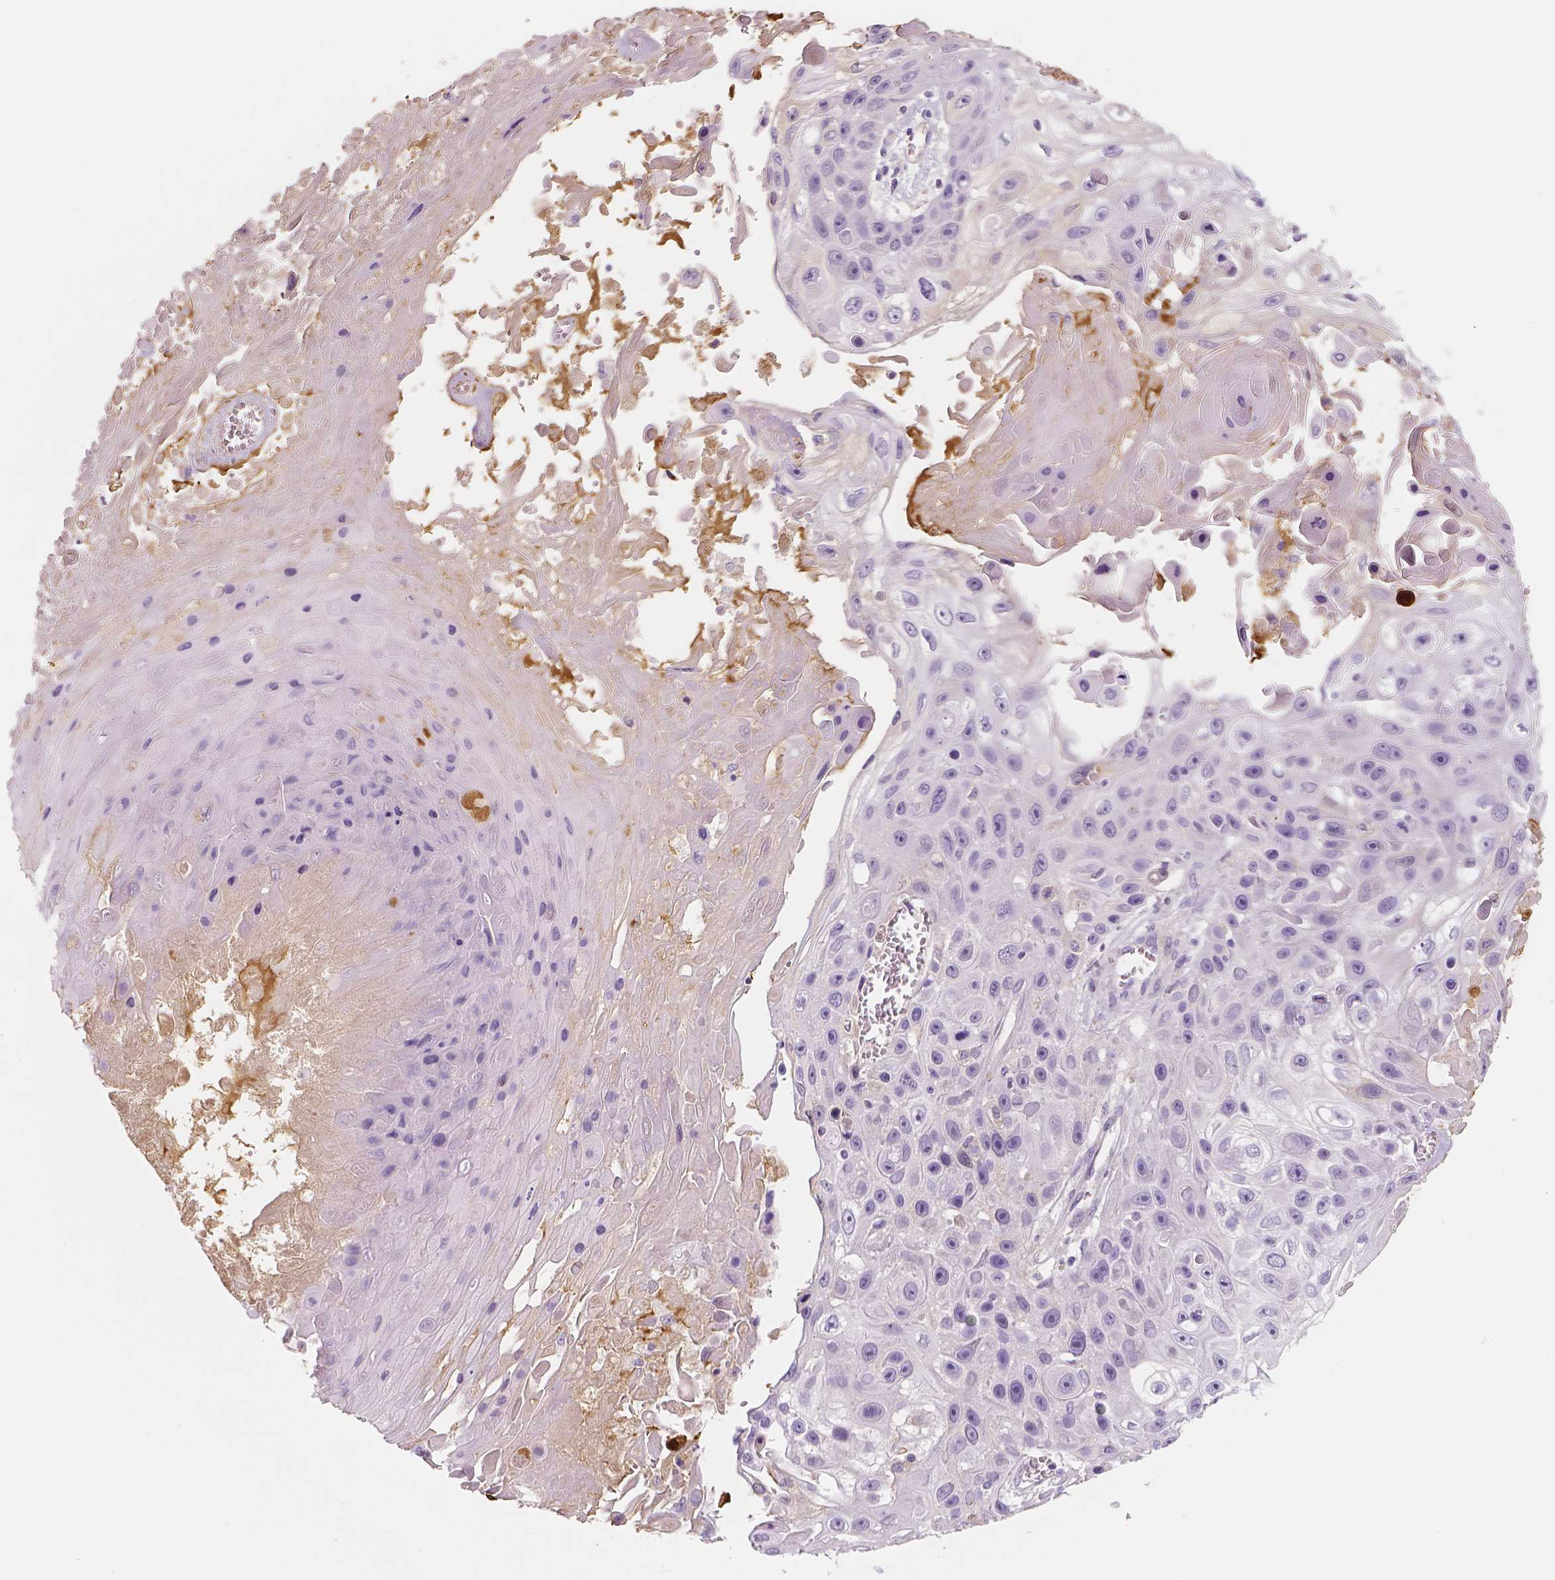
{"staining": {"intensity": "negative", "quantity": "none", "location": "none"}, "tissue": "skin cancer", "cell_type": "Tumor cells", "image_type": "cancer", "snomed": [{"axis": "morphology", "description": "Squamous cell carcinoma, NOS"}, {"axis": "topography", "description": "Skin"}], "caption": "A high-resolution micrograph shows immunohistochemistry (IHC) staining of skin cancer (squamous cell carcinoma), which exhibits no significant positivity in tumor cells.", "gene": "APOA4", "patient": {"sex": "male", "age": 82}}